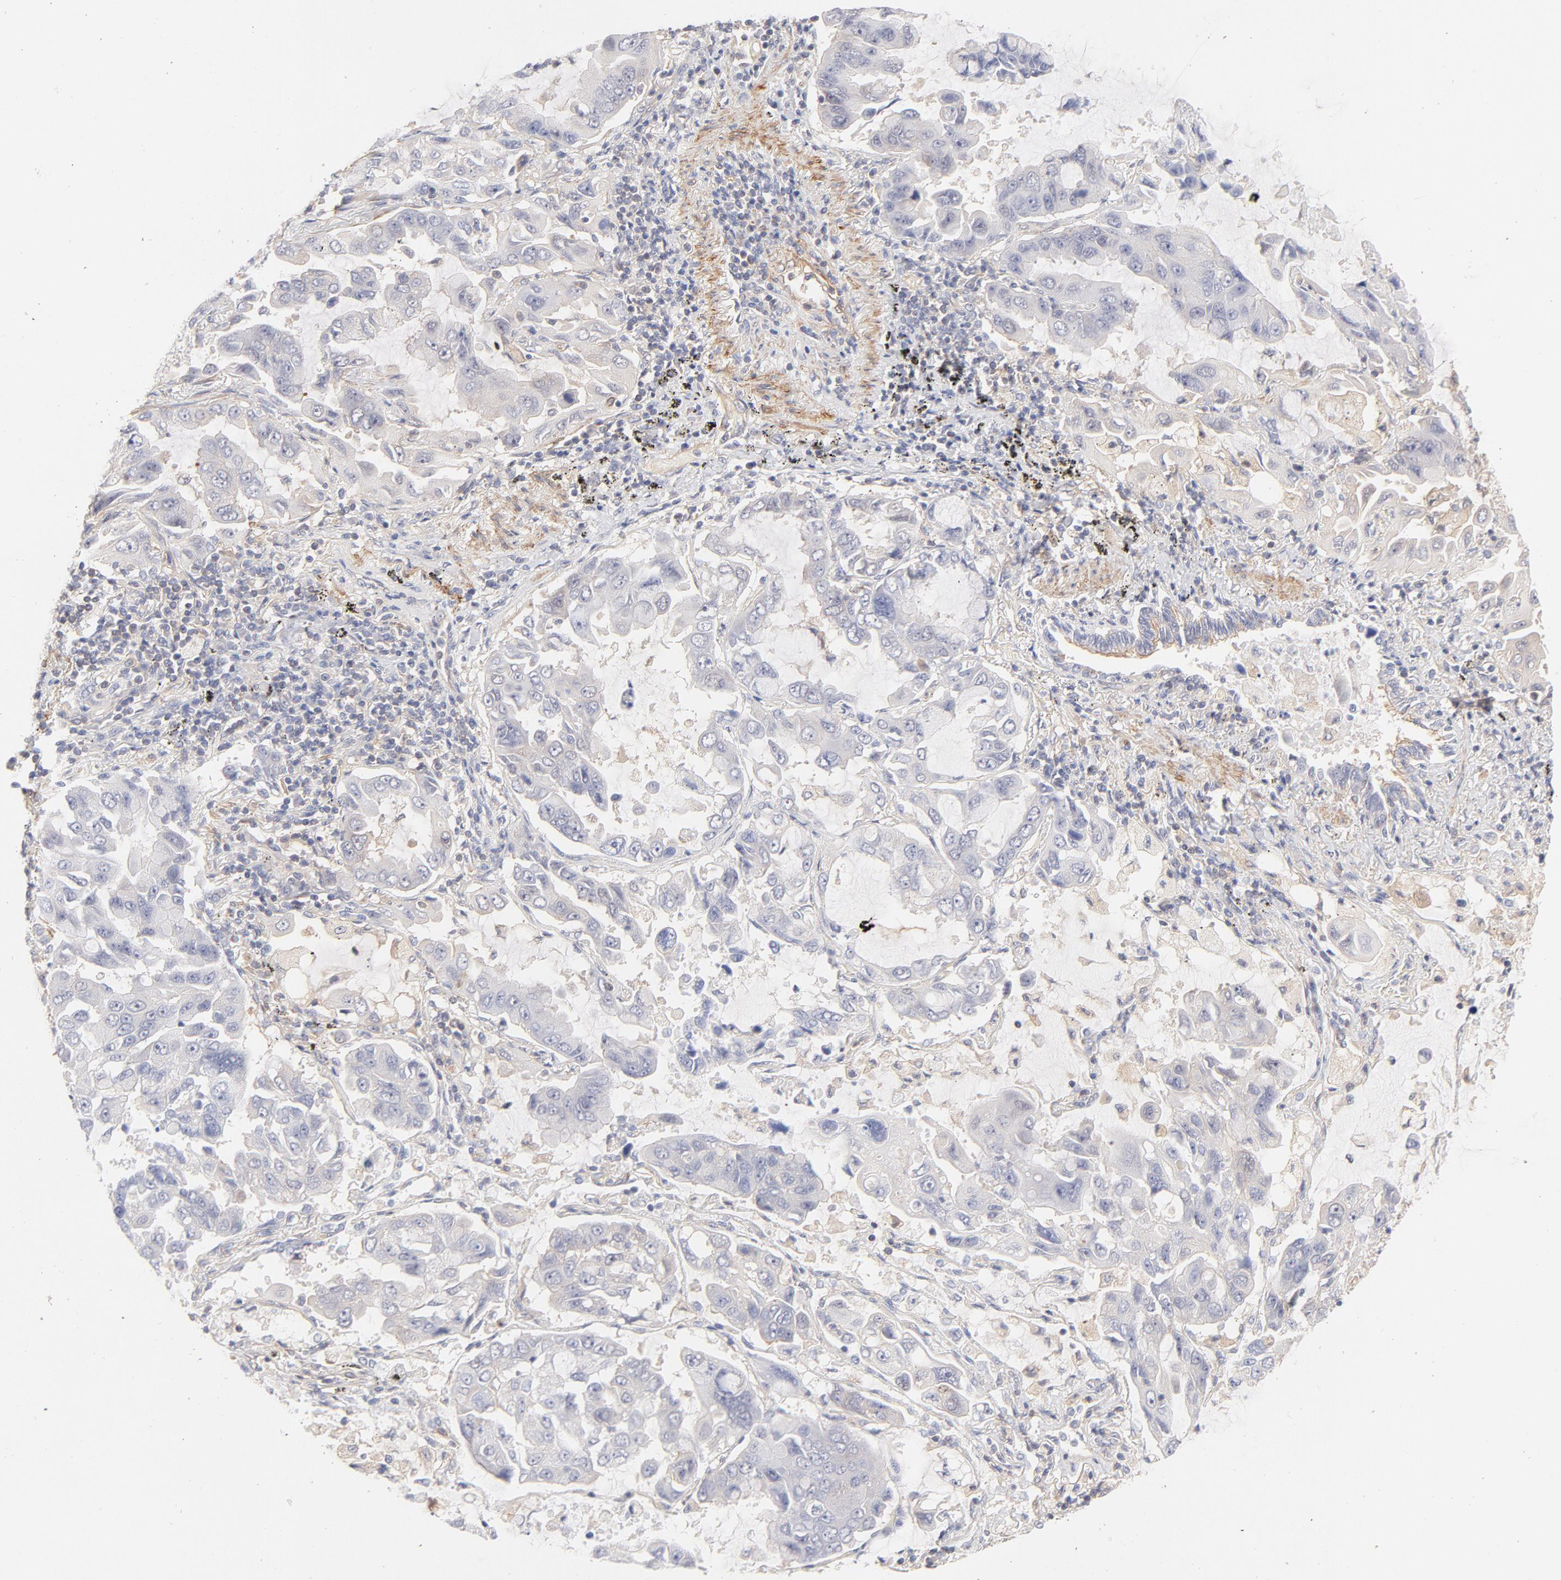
{"staining": {"intensity": "negative", "quantity": "none", "location": "none"}, "tissue": "lung cancer", "cell_type": "Tumor cells", "image_type": "cancer", "snomed": [{"axis": "morphology", "description": "Adenocarcinoma, NOS"}, {"axis": "topography", "description": "Lung"}], "caption": "The immunohistochemistry (IHC) photomicrograph has no significant expression in tumor cells of adenocarcinoma (lung) tissue.", "gene": "LDLRAP1", "patient": {"sex": "male", "age": 64}}